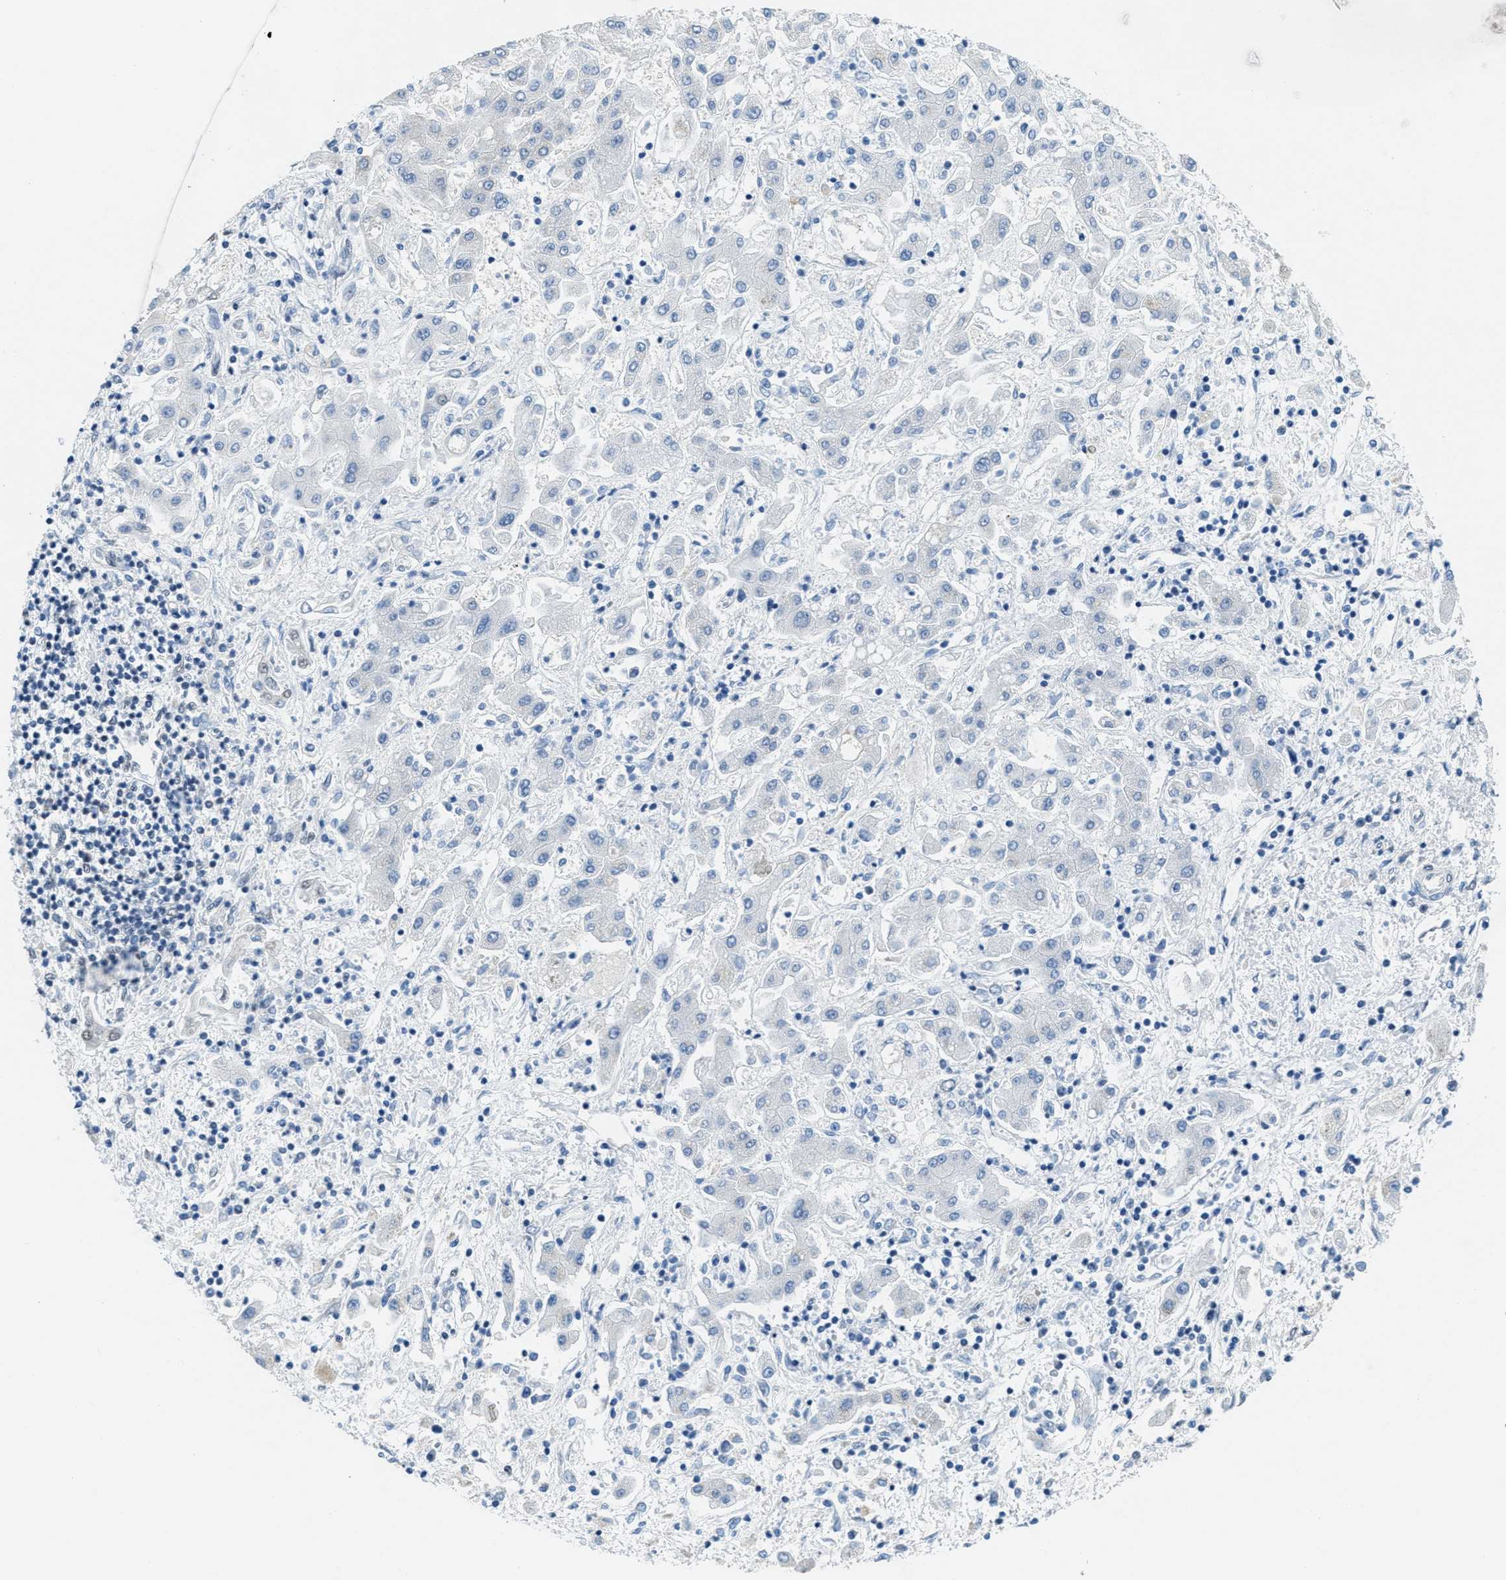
{"staining": {"intensity": "negative", "quantity": "none", "location": "none"}, "tissue": "liver cancer", "cell_type": "Tumor cells", "image_type": "cancer", "snomed": [{"axis": "morphology", "description": "Cholangiocarcinoma"}, {"axis": "topography", "description": "Liver"}], "caption": "Liver cancer stained for a protein using immunohistochemistry reveals no staining tumor cells.", "gene": "TOMM70", "patient": {"sex": "male", "age": 50}}